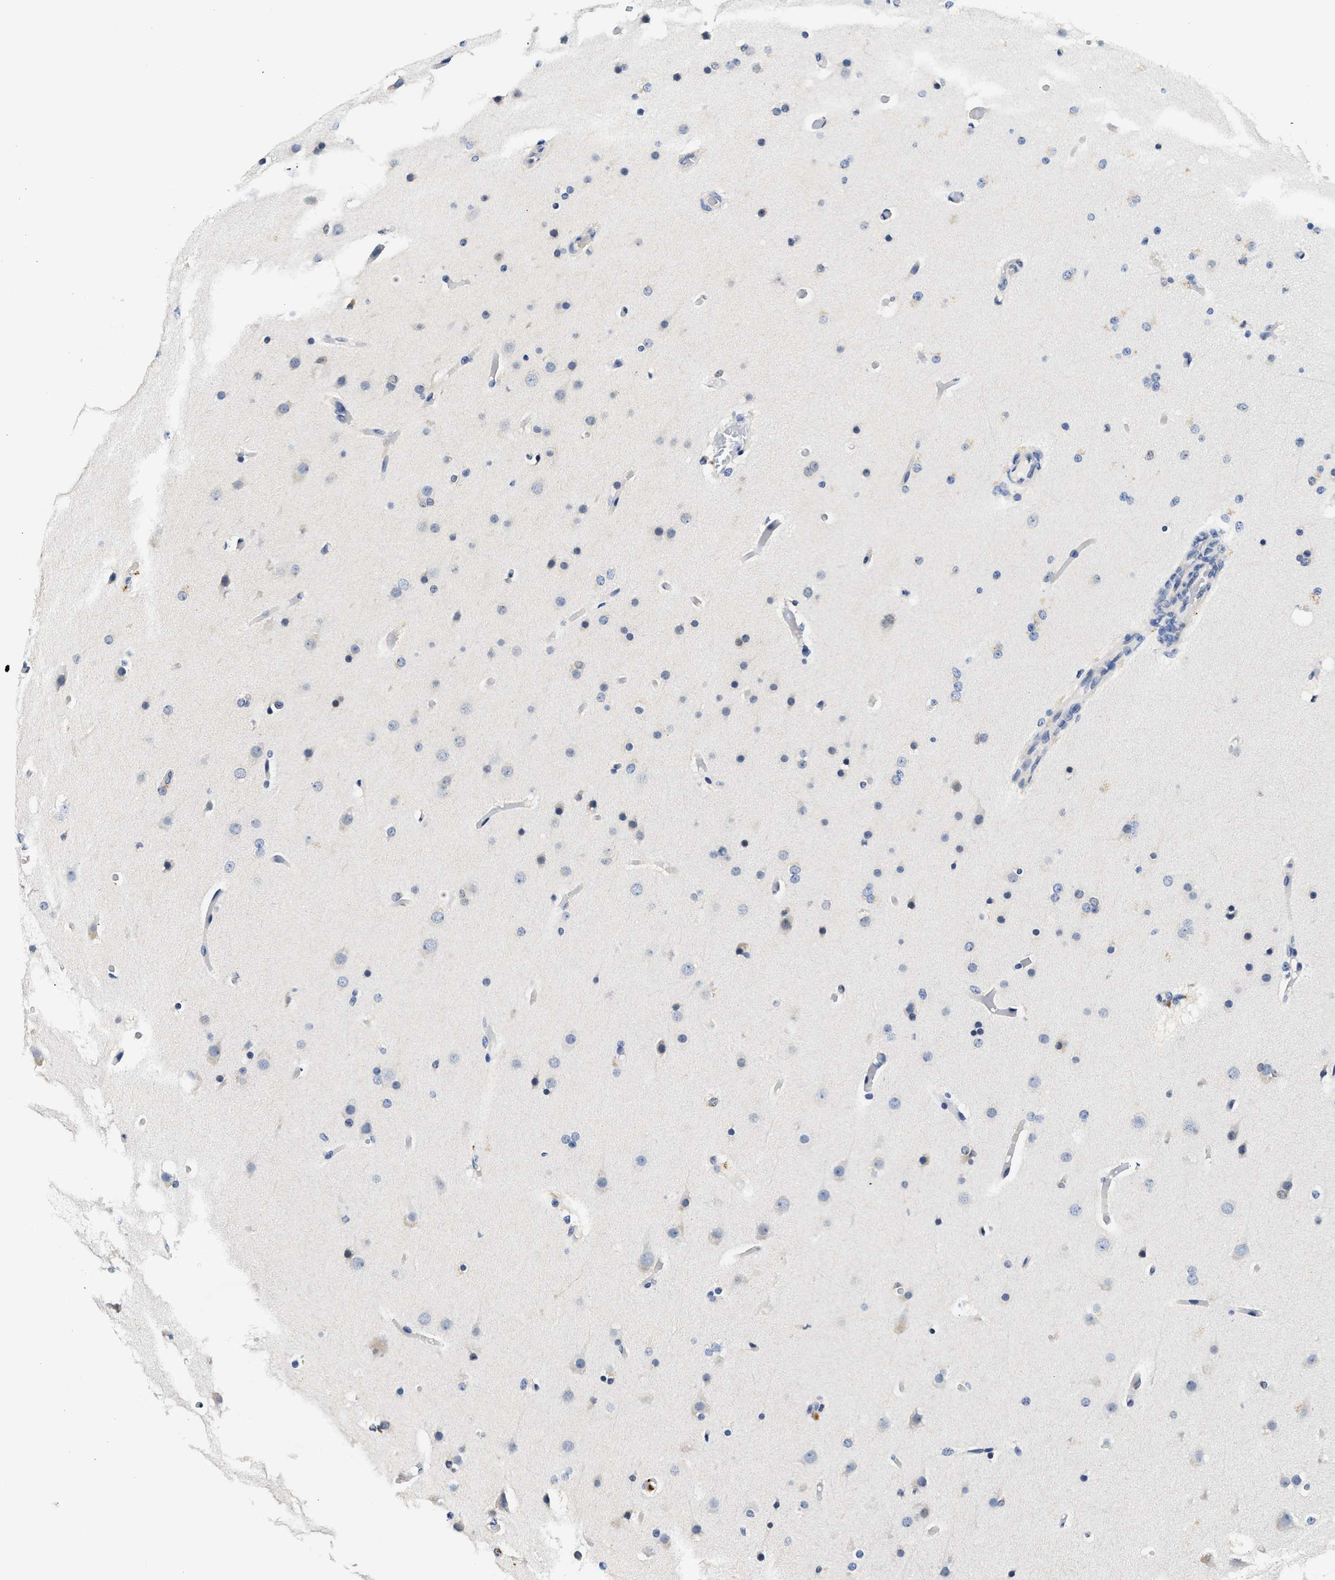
{"staining": {"intensity": "negative", "quantity": "none", "location": "none"}, "tissue": "glioma", "cell_type": "Tumor cells", "image_type": "cancer", "snomed": [{"axis": "morphology", "description": "Glioma, malignant, High grade"}, {"axis": "topography", "description": "Cerebral cortex"}], "caption": "High power microscopy histopathology image of an IHC image of glioma, revealing no significant staining in tumor cells.", "gene": "XPO5", "patient": {"sex": "female", "age": 36}}